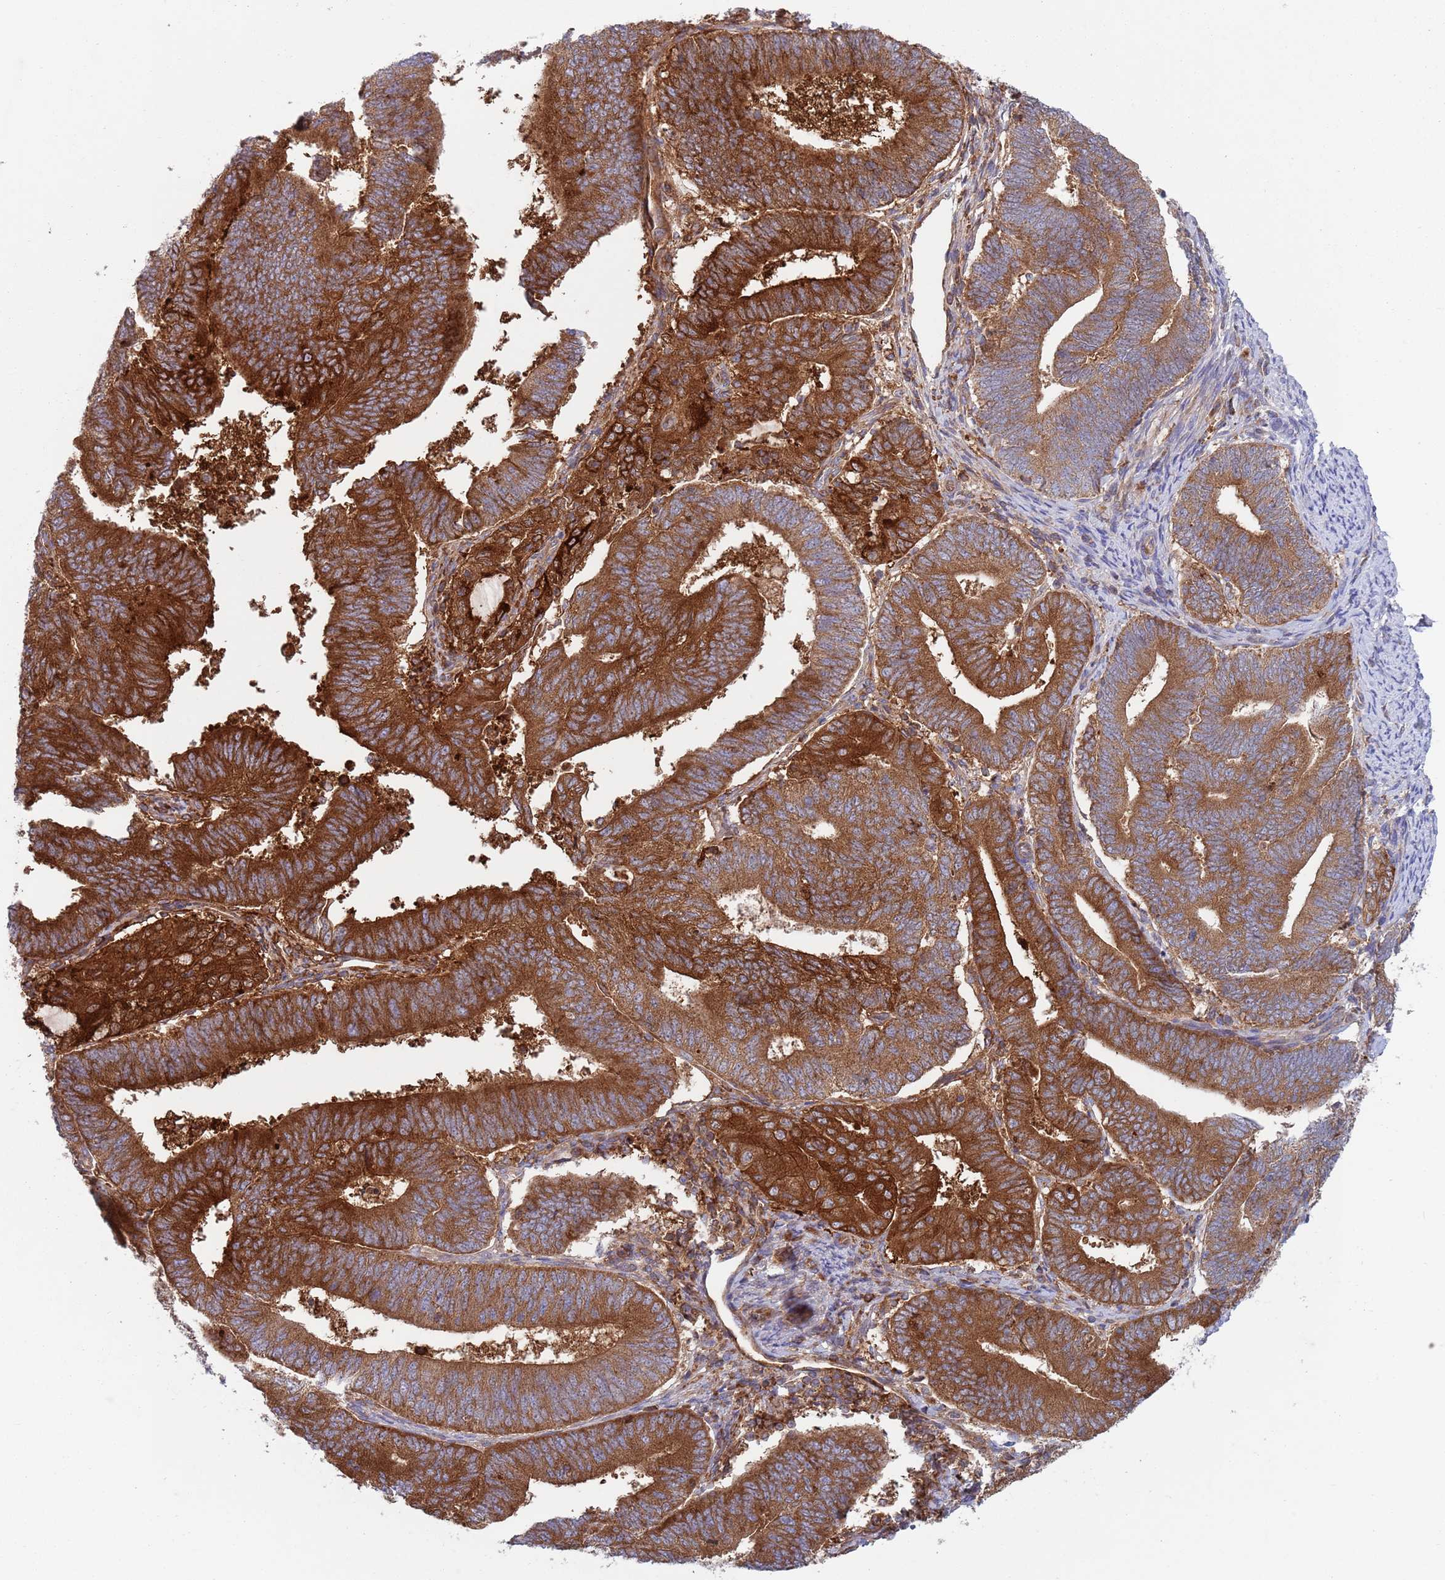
{"staining": {"intensity": "strong", "quantity": ">75%", "location": "cytoplasmic/membranous"}, "tissue": "endometrial cancer", "cell_type": "Tumor cells", "image_type": "cancer", "snomed": [{"axis": "morphology", "description": "Adenocarcinoma, NOS"}, {"axis": "topography", "description": "Endometrium"}], "caption": "Immunohistochemical staining of endometrial adenocarcinoma shows high levels of strong cytoplasmic/membranous protein expression in about >75% of tumor cells.", "gene": "ZMYM5", "patient": {"sex": "female", "age": 70}}